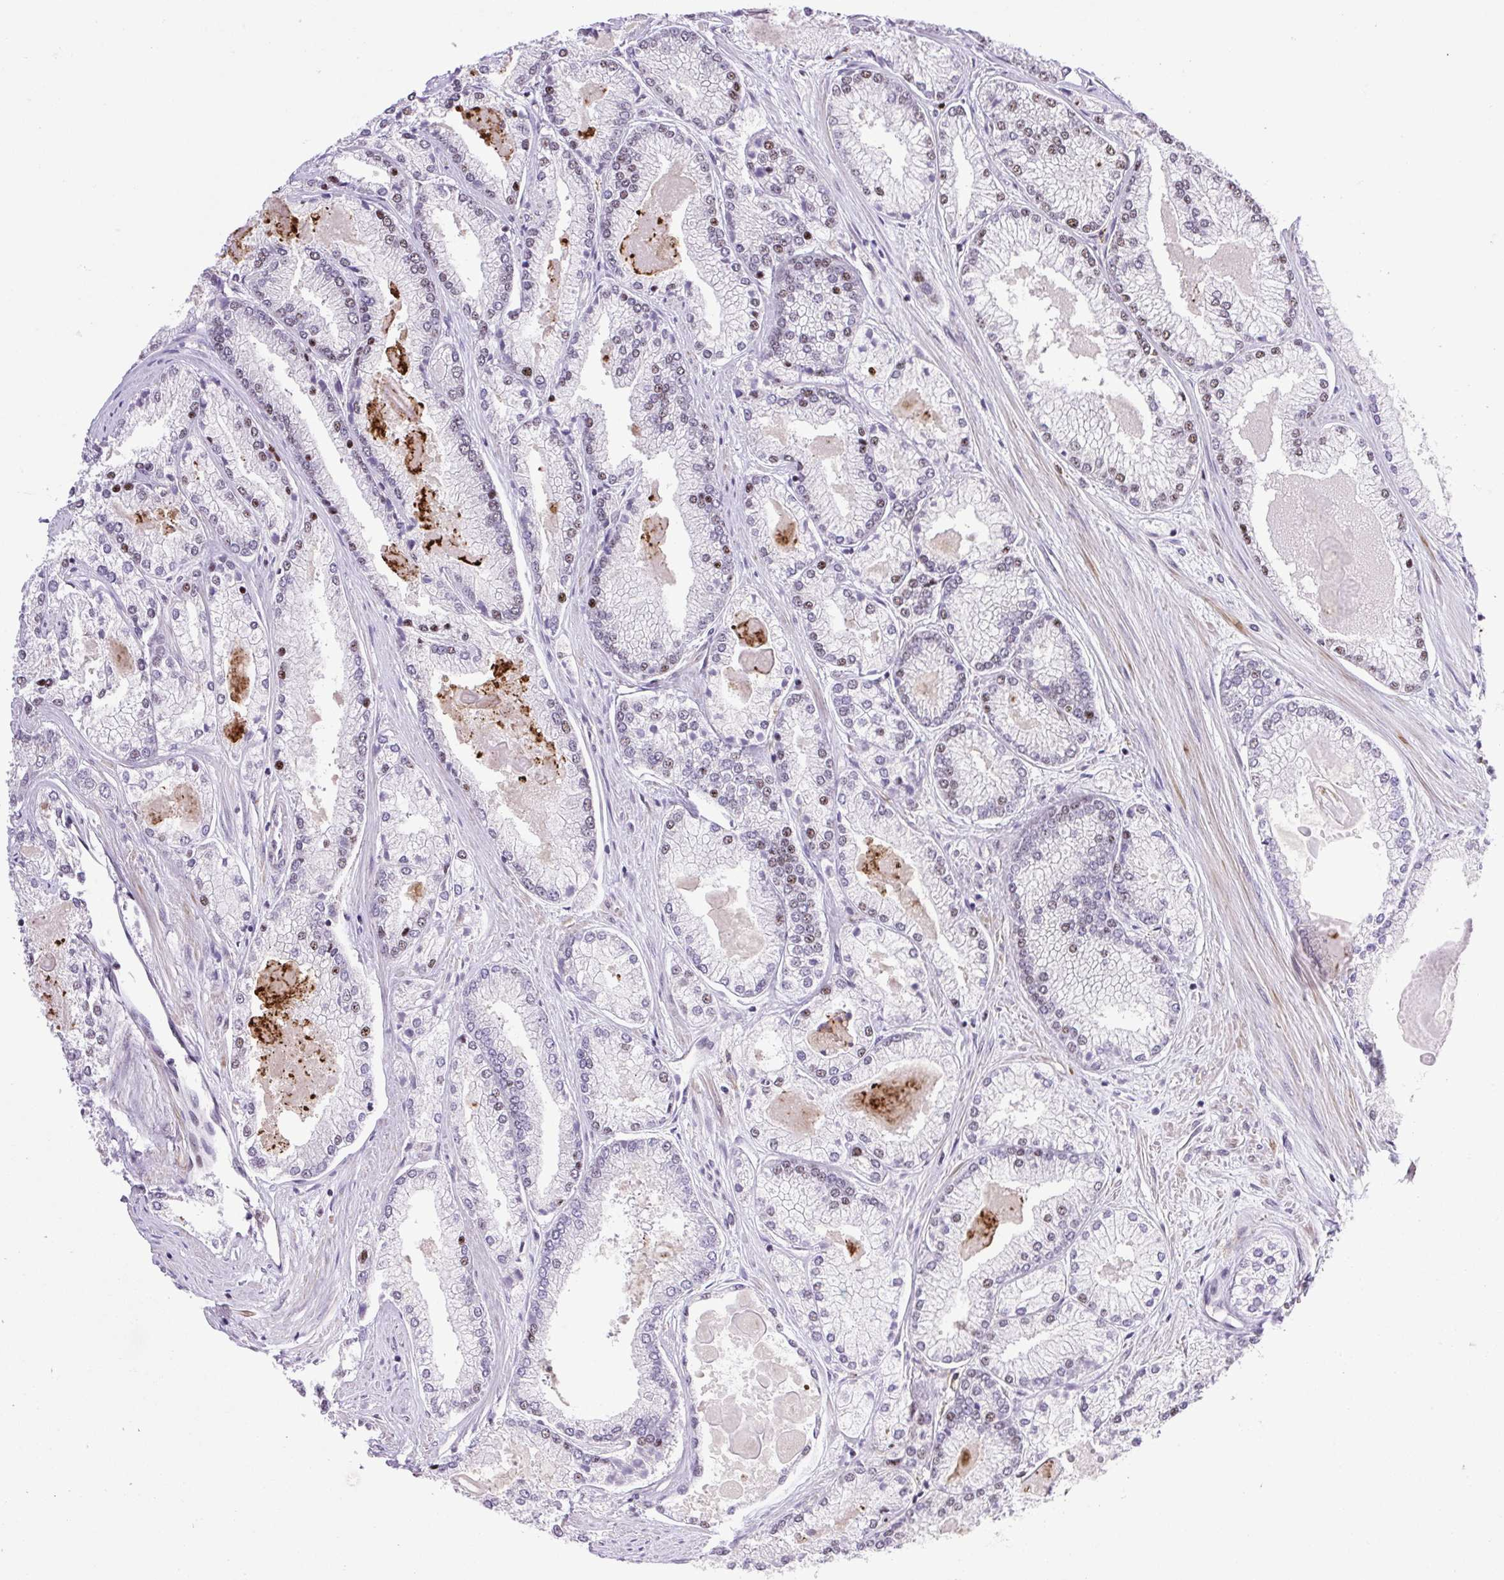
{"staining": {"intensity": "weak", "quantity": "<25%", "location": "nuclear"}, "tissue": "prostate cancer", "cell_type": "Tumor cells", "image_type": "cancer", "snomed": [{"axis": "morphology", "description": "Adenocarcinoma, High grade"}, {"axis": "topography", "description": "Prostate"}], "caption": "High-grade adenocarcinoma (prostate) was stained to show a protein in brown. There is no significant staining in tumor cells. (Stains: DAB IHC with hematoxylin counter stain, Microscopy: brightfield microscopy at high magnification).", "gene": "ERG", "patient": {"sex": "male", "age": 68}}